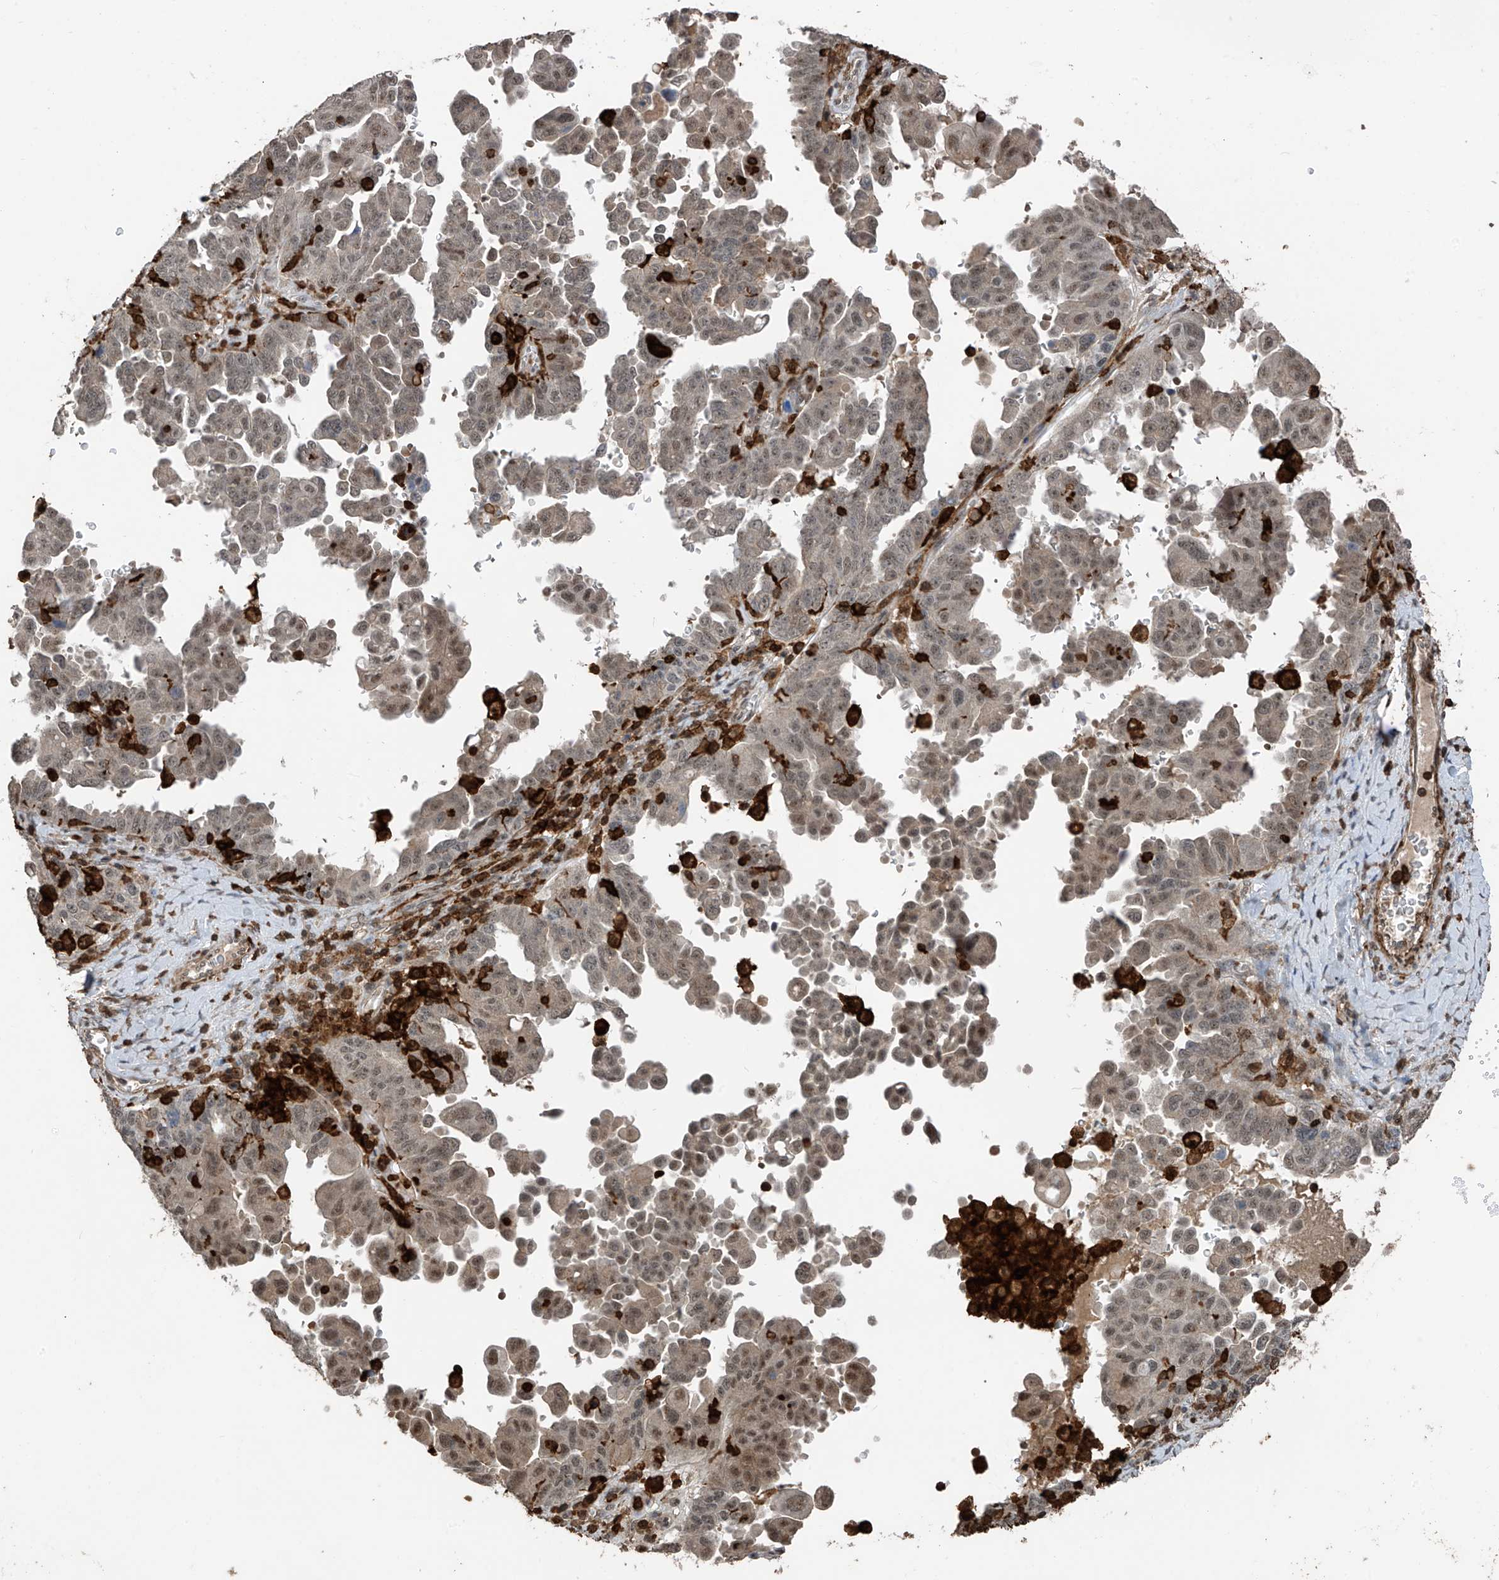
{"staining": {"intensity": "weak", "quantity": "25%-75%", "location": "nuclear"}, "tissue": "ovarian cancer", "cell_type": "Tumor cells", "image_type": "cancer", "snomed": [{"axis": "morphology", "description": "Carcinoma, endometroid"}, {"axis": "topography", "description": "Ovary"}], "caption": "A brown stain shows weak nuclear positivity of a protein in human ovarian cancer (endometroid carcinoma) tumor cells.", "gene": "MICAL1", "patient": {"sex": "female", "age": 62}}